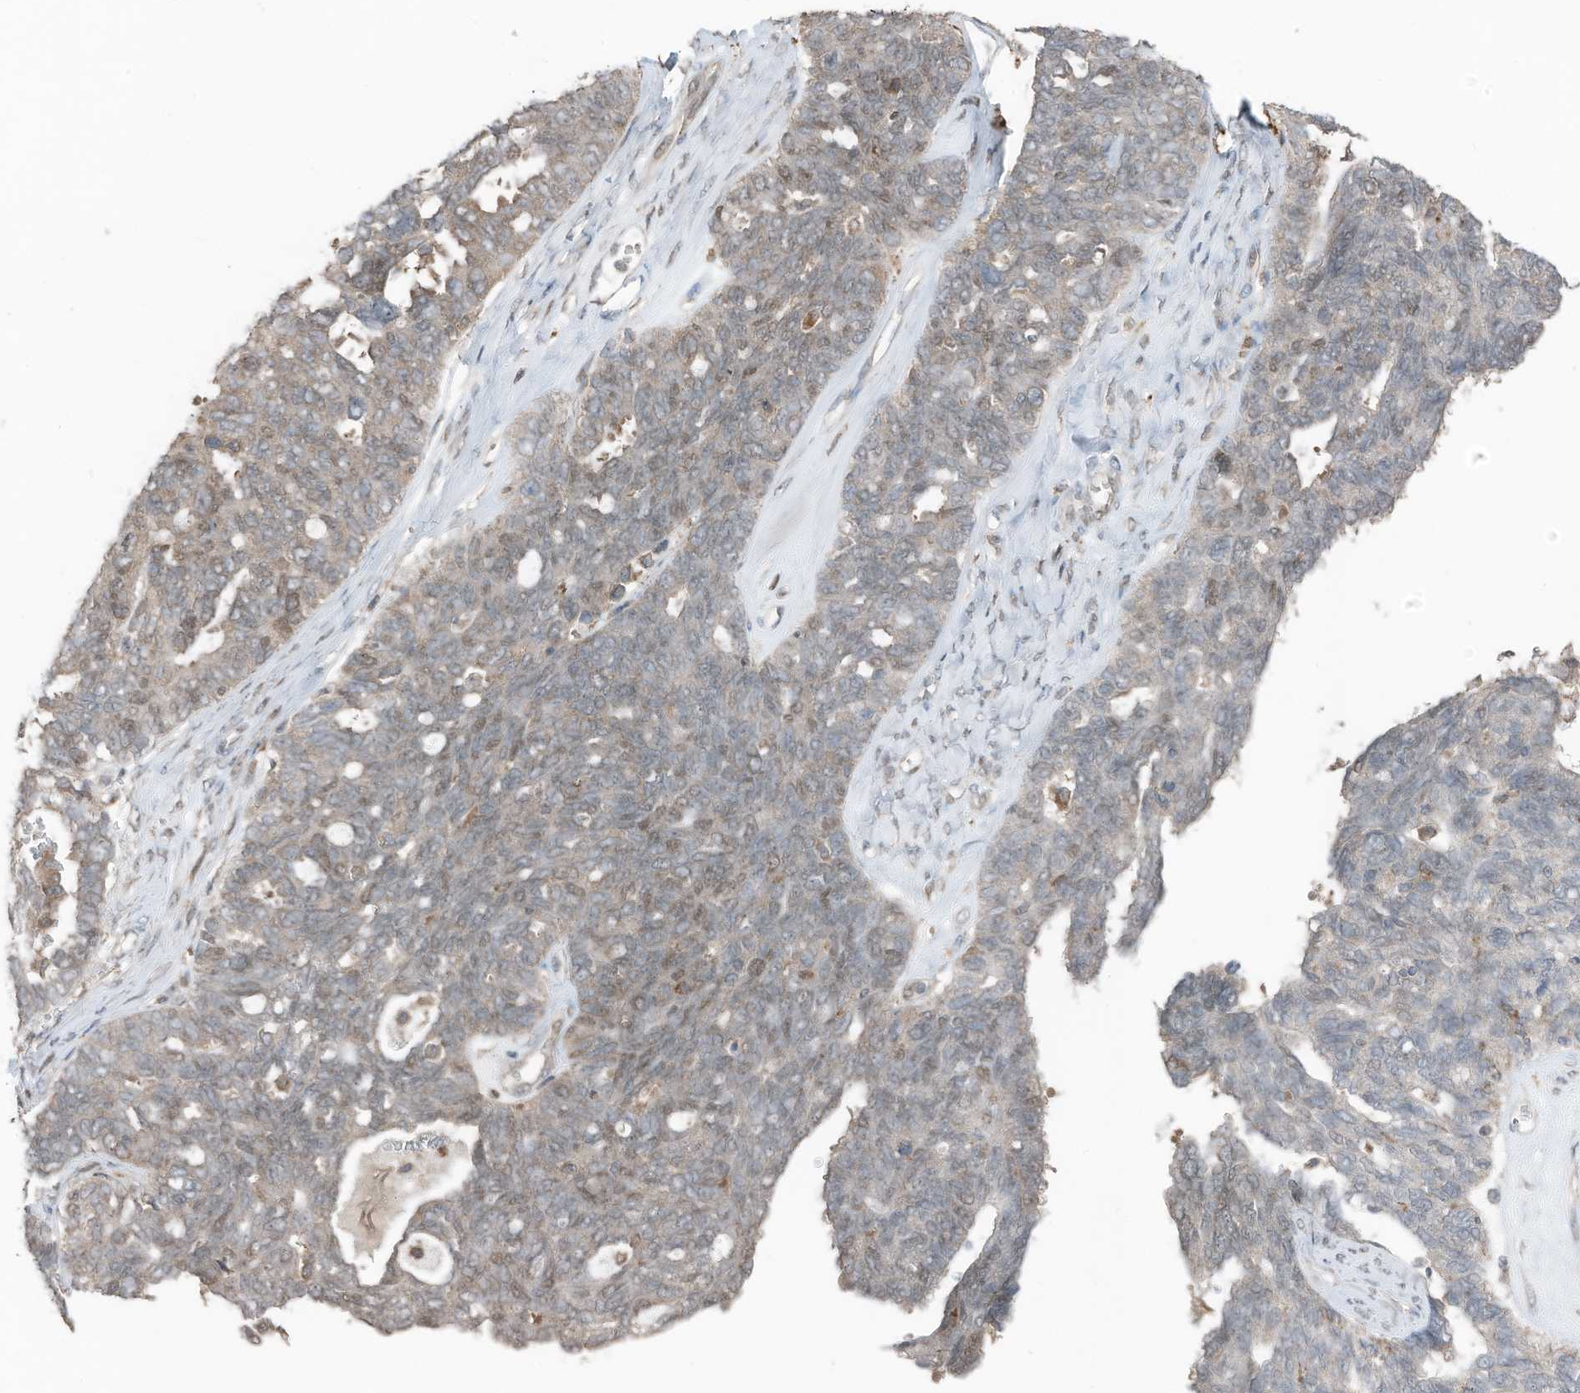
{"staining": {"intensity": "weak", "quantity": "<25%", "location": "nuclear"}, "tissue": "ovarian cancer", "cell_type": "Tumor cells", "image_type": "cancer", "snomed": [{"axis": "morphology", "description": "Cystadenocarcinoma, serous, NOS"}, {"axis": "topography", "description": "Ovary"}], "caption": "Human ovarian cancer (serous cystadenocarcinoma) stained for a protein using immunohistochemistry (IHC) demonstrates no staining in tumor cells.", "gene": "TXNDC9", "patient": {"sex": "female", "age": 79}}